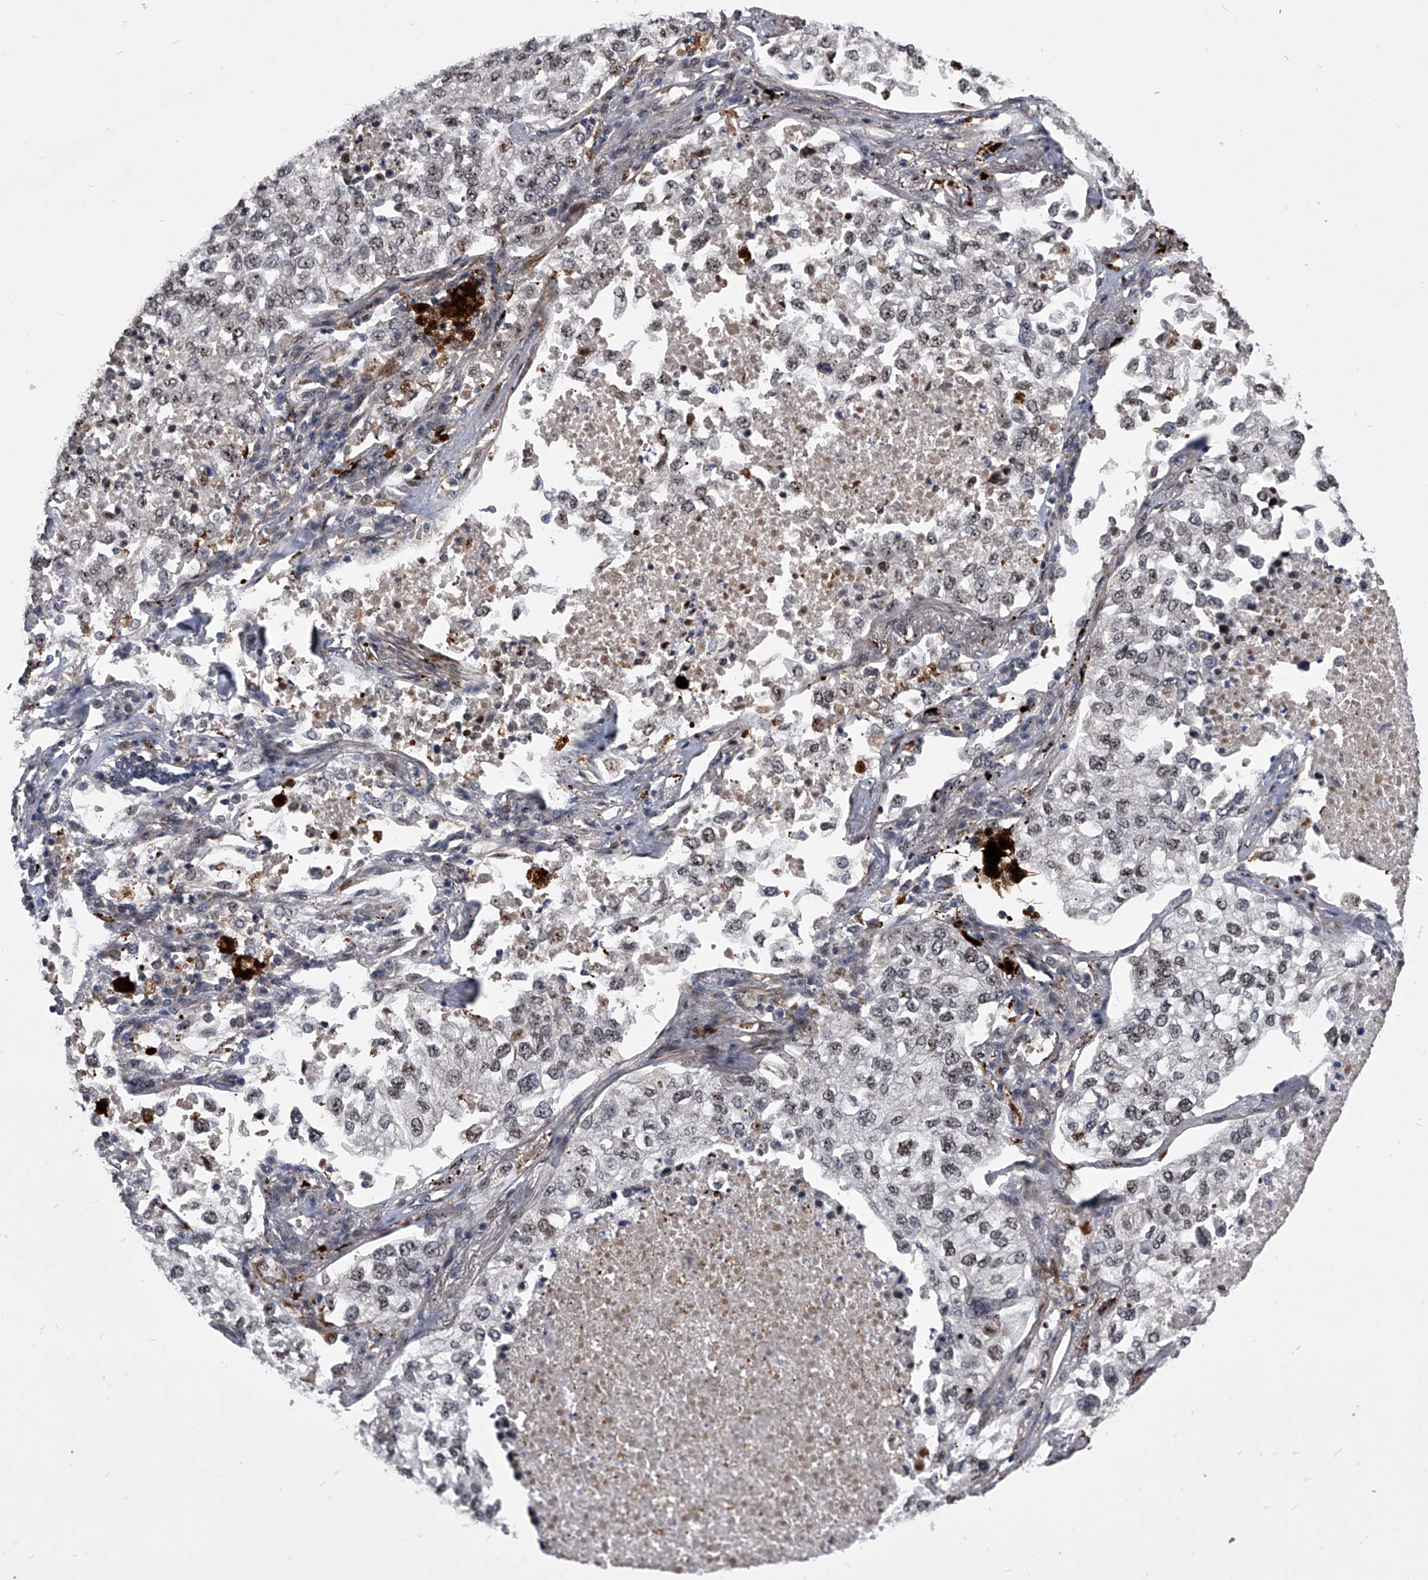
{"staining": {"intensity": "weak", "quantity": "25%-75%", "location": "nuclear"}, "tissue": "lung cancer", "cell_type": "Tumor cells", "image_type": "cancer", "snomed": [{"axis": "morphology", "description": "Adenocarcinoma, NOS"}, {"axis": "topography", "description": "Lung"}], "caption": "Weak nuclear protein expression is present in approximately 25%-75% of tumor cells in lung adenocarcinoma.", "gene": "CMTR1", "patient": {"sex": "male", "age": 63}}